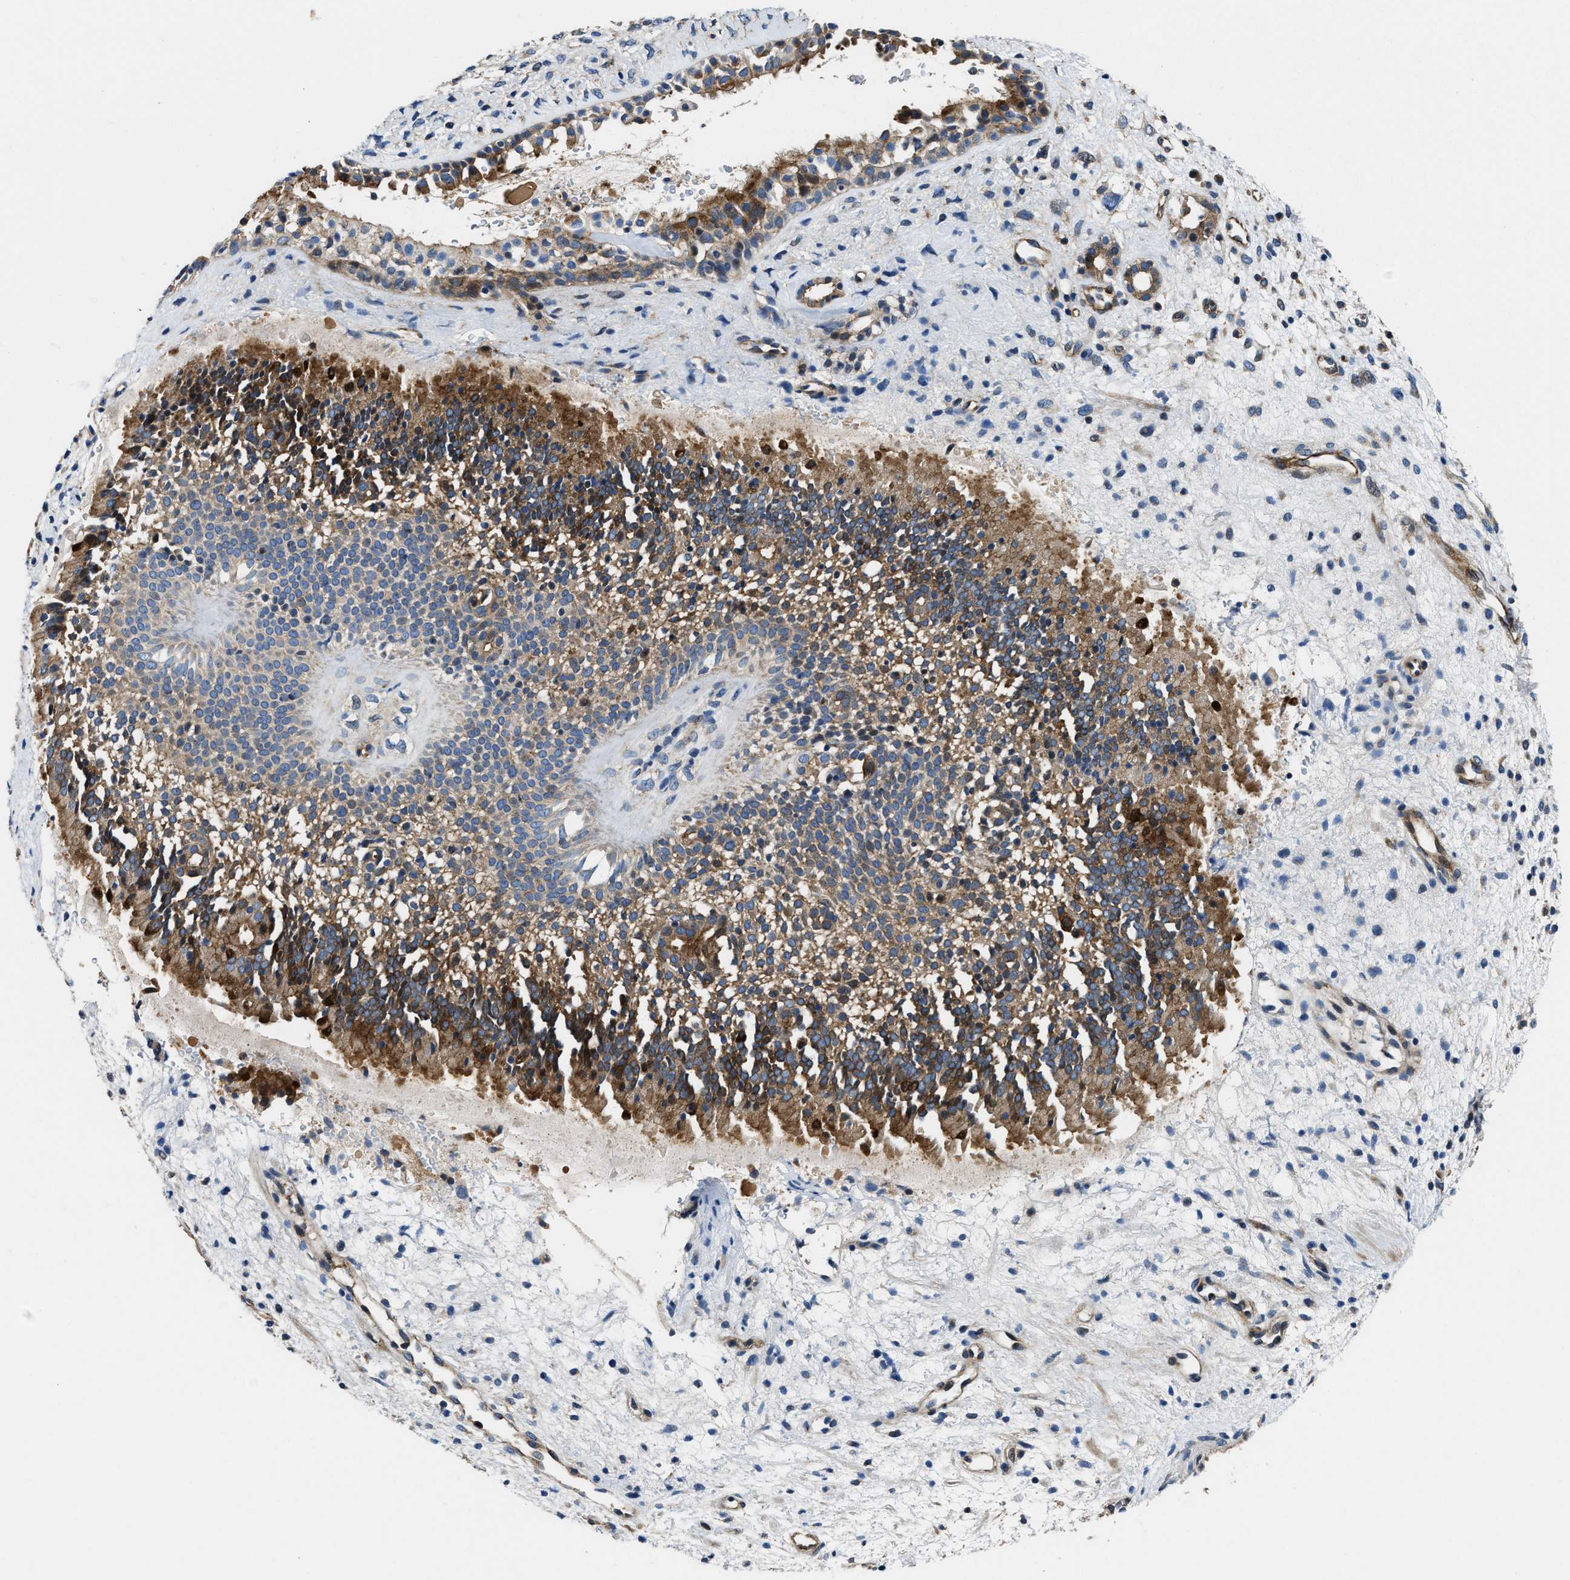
{"staining": {"intensity": "moderate", "quantity": ">75%", "location": "cytoplasmic/membranous"}, "tissue": "nasopharynx", "cell_type": "Respiratory epithelial cells", "image_type": "normal", "snomed": [{"axis": "morphology", "description": "Normal tissue, NOS"}, {"axis": "topography", "description": "Nasopharynx"}], "caption": "Unremarkable nasopharynx shows moderate cytoplasmic/membranous staining in approximately >75% of respiratory epithelial cells, visualized by immunohistochemistry.", "gene": "PTAR1", "patient": {"sex": "male", "age": 22}}